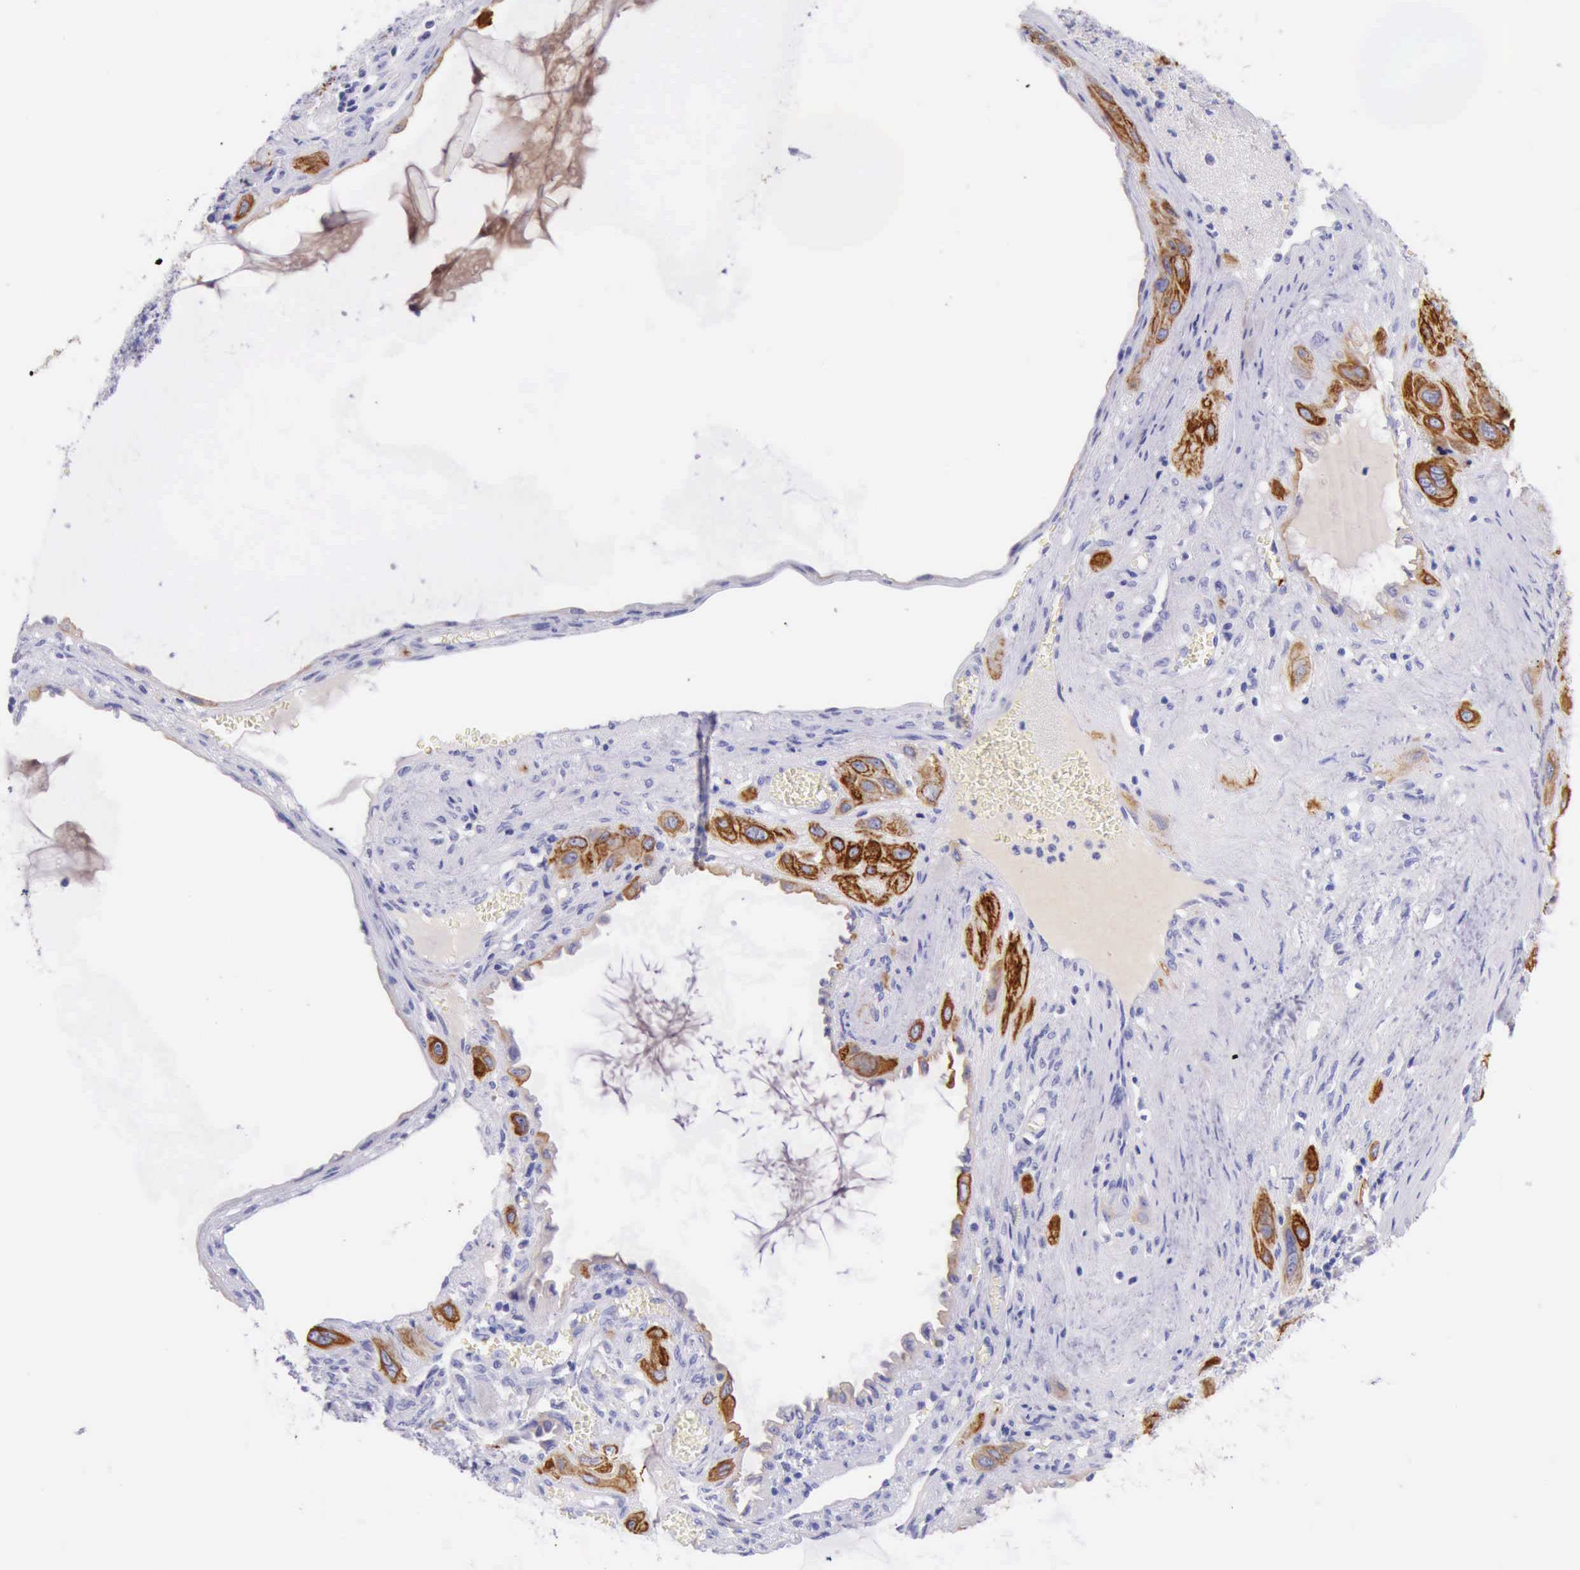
{"staining": {"intensity": "strong", "quantity": ">75%", "location": "cytoplasmic/membranous"}, "tissue": "cervical cancer", "cell_type": "Tumor cells", "image_type": "cancer", "snomed": [{"axis": "morphology", "description": "Squamous cell carcinoma, NOS"}, {"axis": "topography", "description": "Cervix"}], "caption": "DAB immunohistochemical staining of cervical squamous cell carcinoma exhibits strong cytoplasmic/membranous protein expression in about >75% of tumor cells.", "gene": "KRT8", "patient": {"sex": "female", "age": 34}}